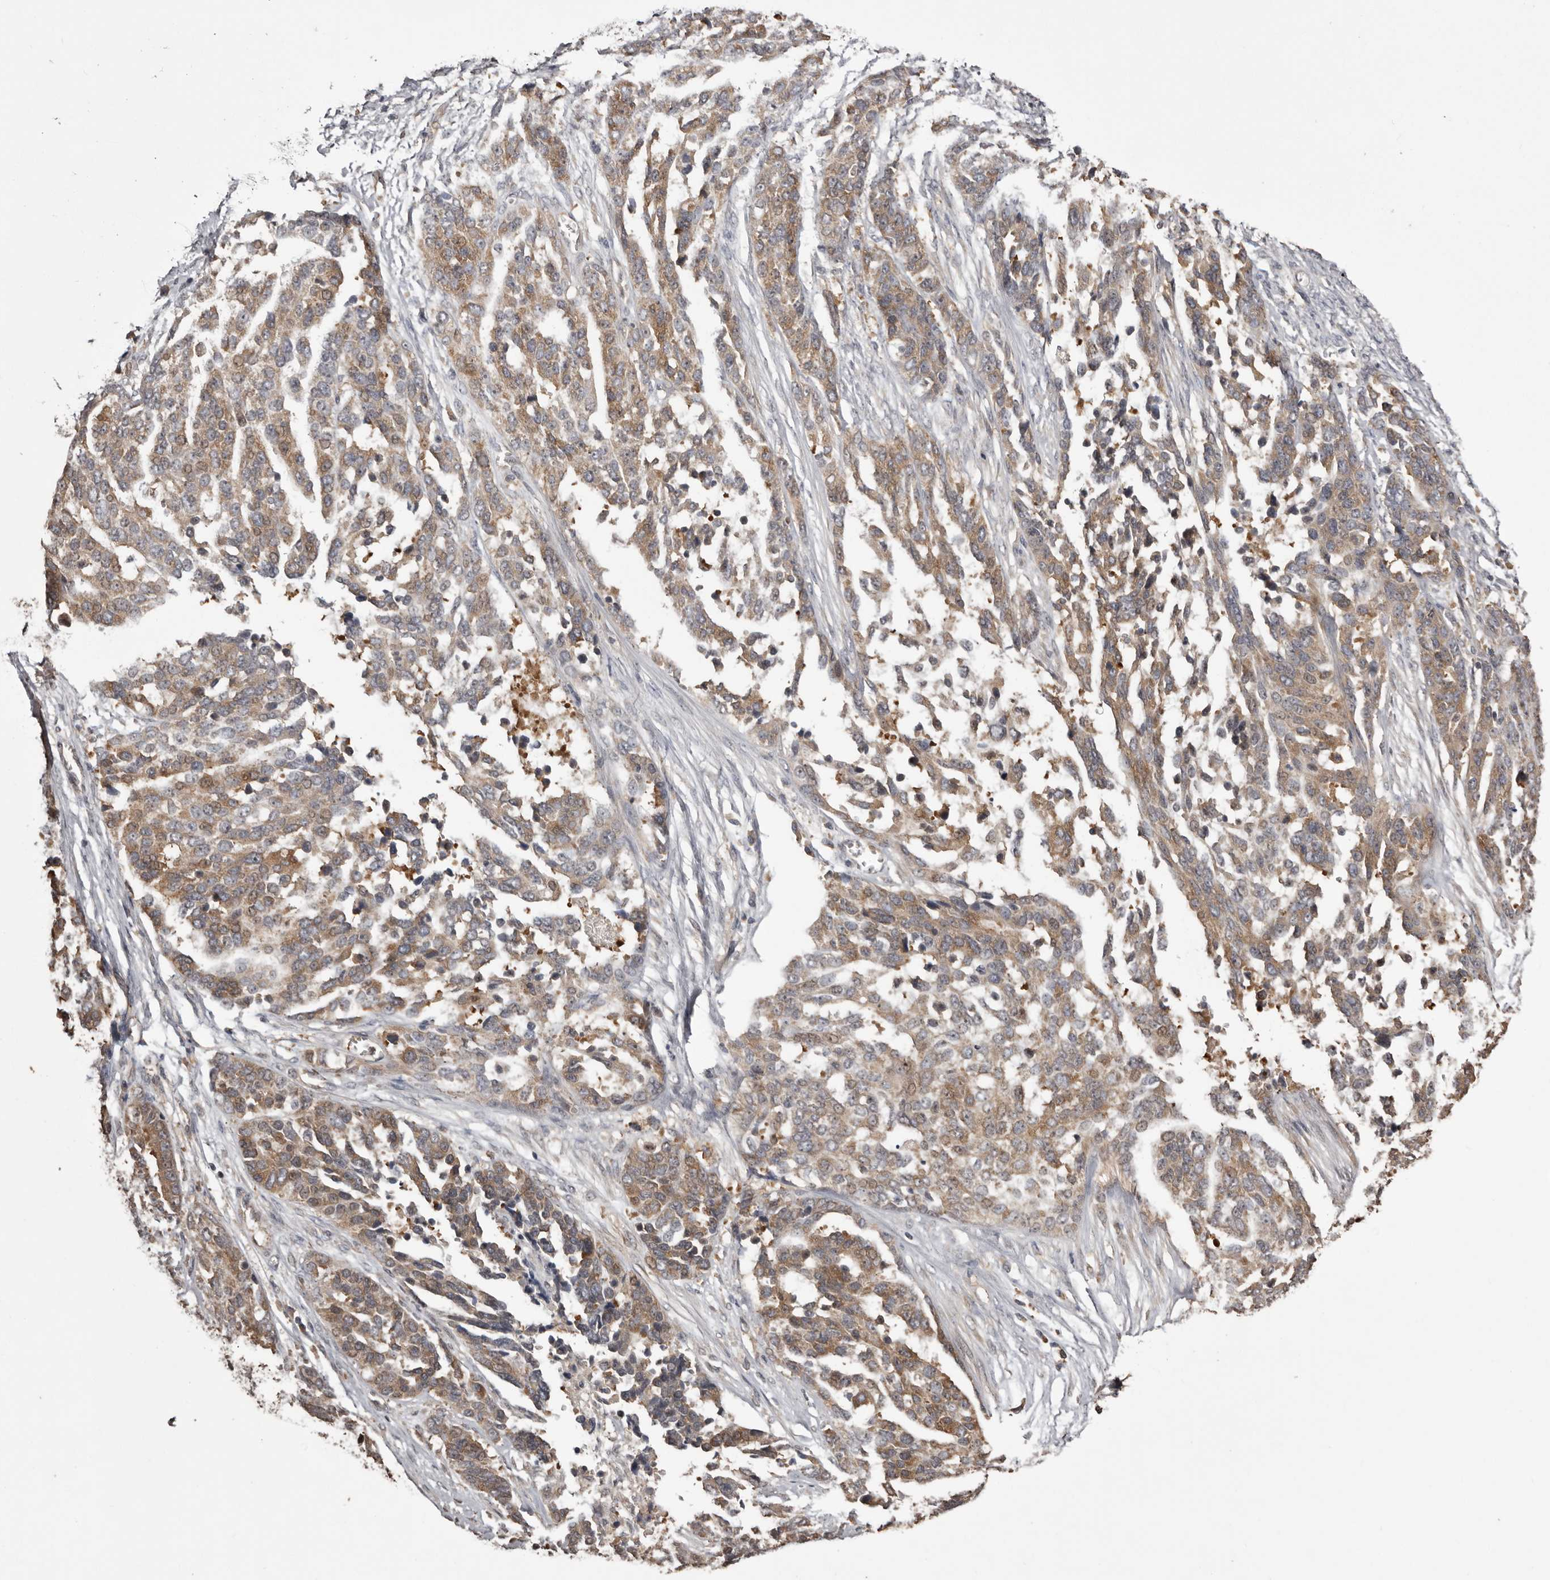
{"staining": {"intensity": "moderate", "quantity": ">75%", "location": "cytoplasmic/membranous"}, "tissue": "ovarian cancer", "cell_type": "Tumor cells", "image_type": "cancer", "snomed": [{"axis": "morphology", "description": "Cystadenocarcinoma, serous, NOS"}, {"axis": "topography", "description": "Ovary"}], "caption": "DAB (3,3'-diaminobenzidine) immunohistochemical staining of serous cystadenocarcinoma (ovarian) reveals moderate cytoplasmic/membranous protein expression in approximately >75% of tumor cells.", "gene": "DARS1", "patient": {"sex": "female", "age": 44}}